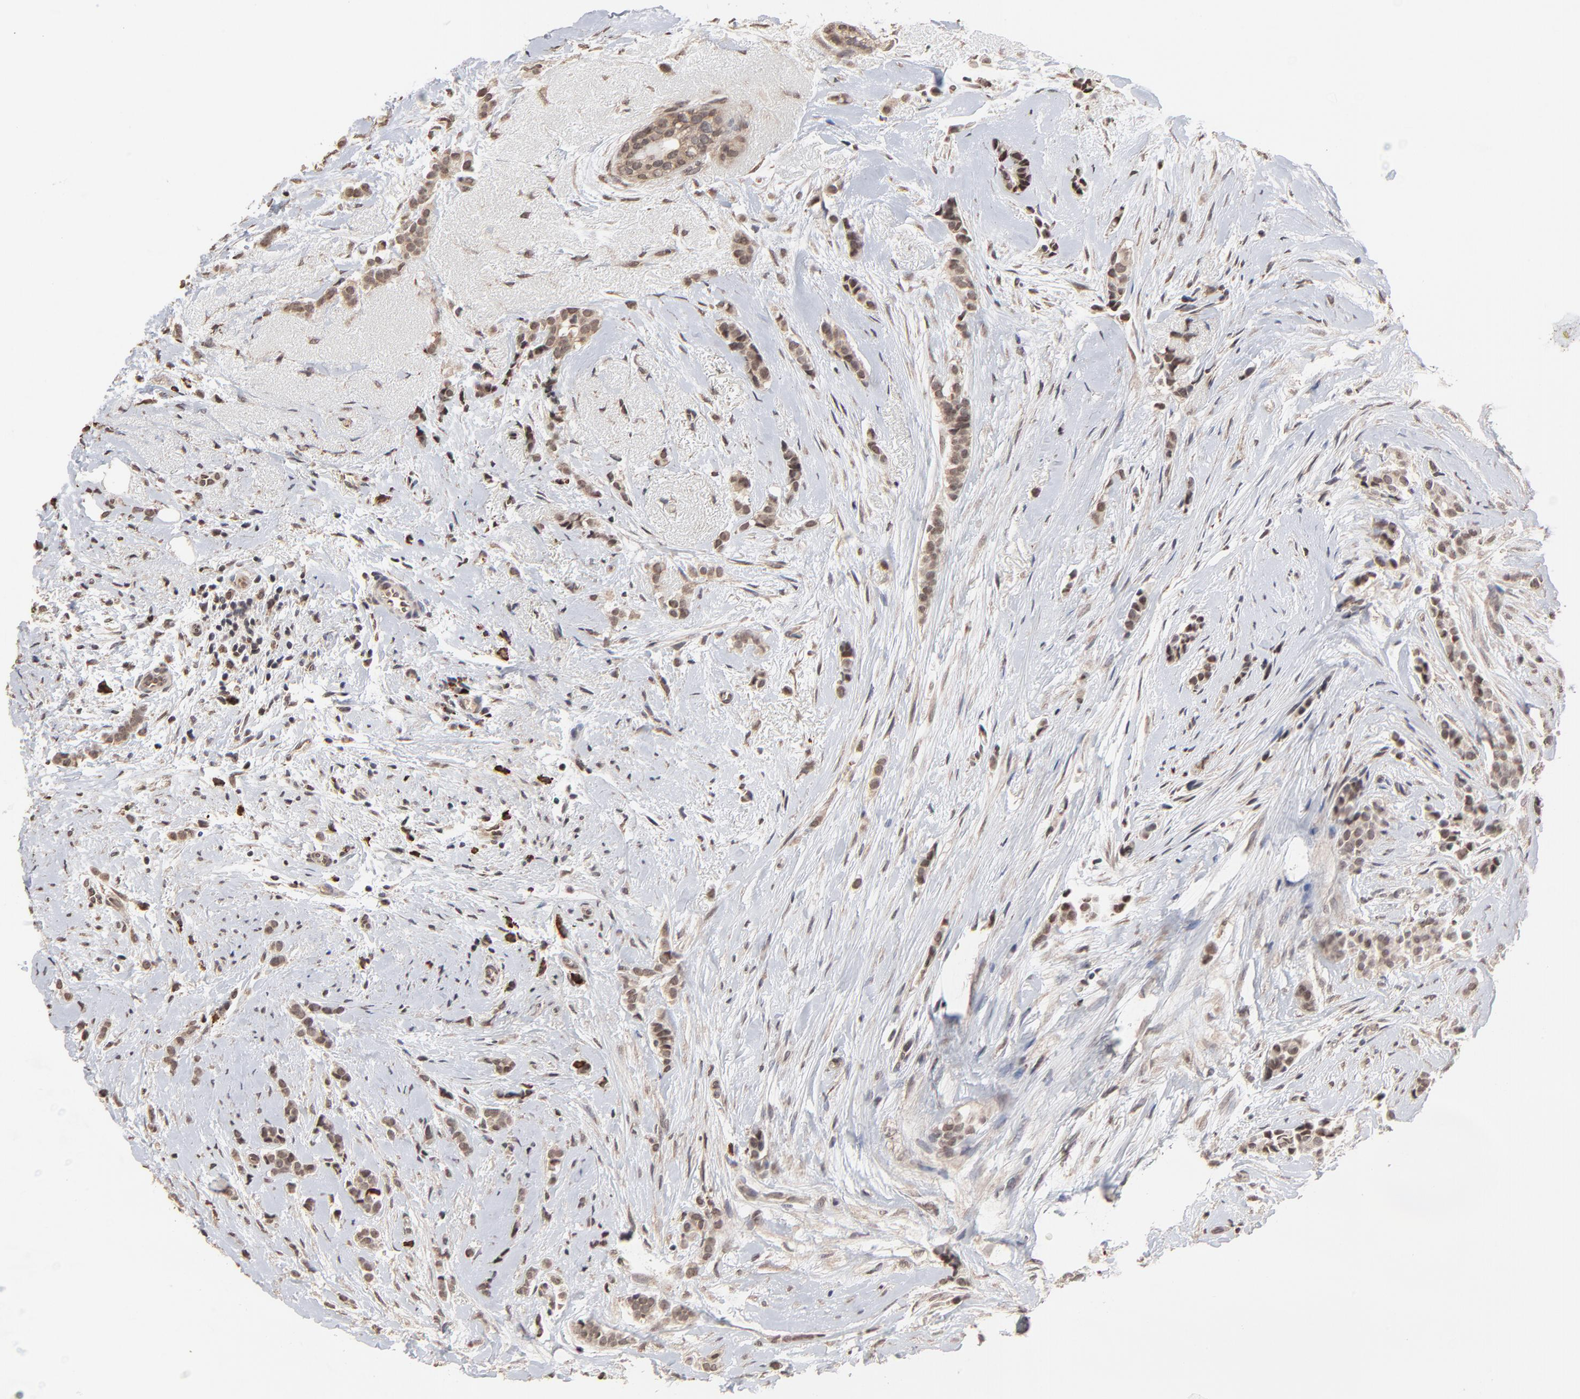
{"staining": {"intensity": "moderate", "quantity": ">75%", "location": "cytoplasmic/membranous"}, "tissue": "breast cancer", "cell_type": "Tumor cells", "image_type": "cancer", "snomed": [{"axis": "morphology", "description": "Lobular carcinoma"}, {"axis": "topography", "description": "Breast"}], "caption": "This is an image of immunohistochemistry staining of lobular carcinoma (breast), which shows moderate staining in the cytoplasmic/membranous of tumor cells.", "gene": "CHM", "patient": {"sex": "female", "age": 56}}